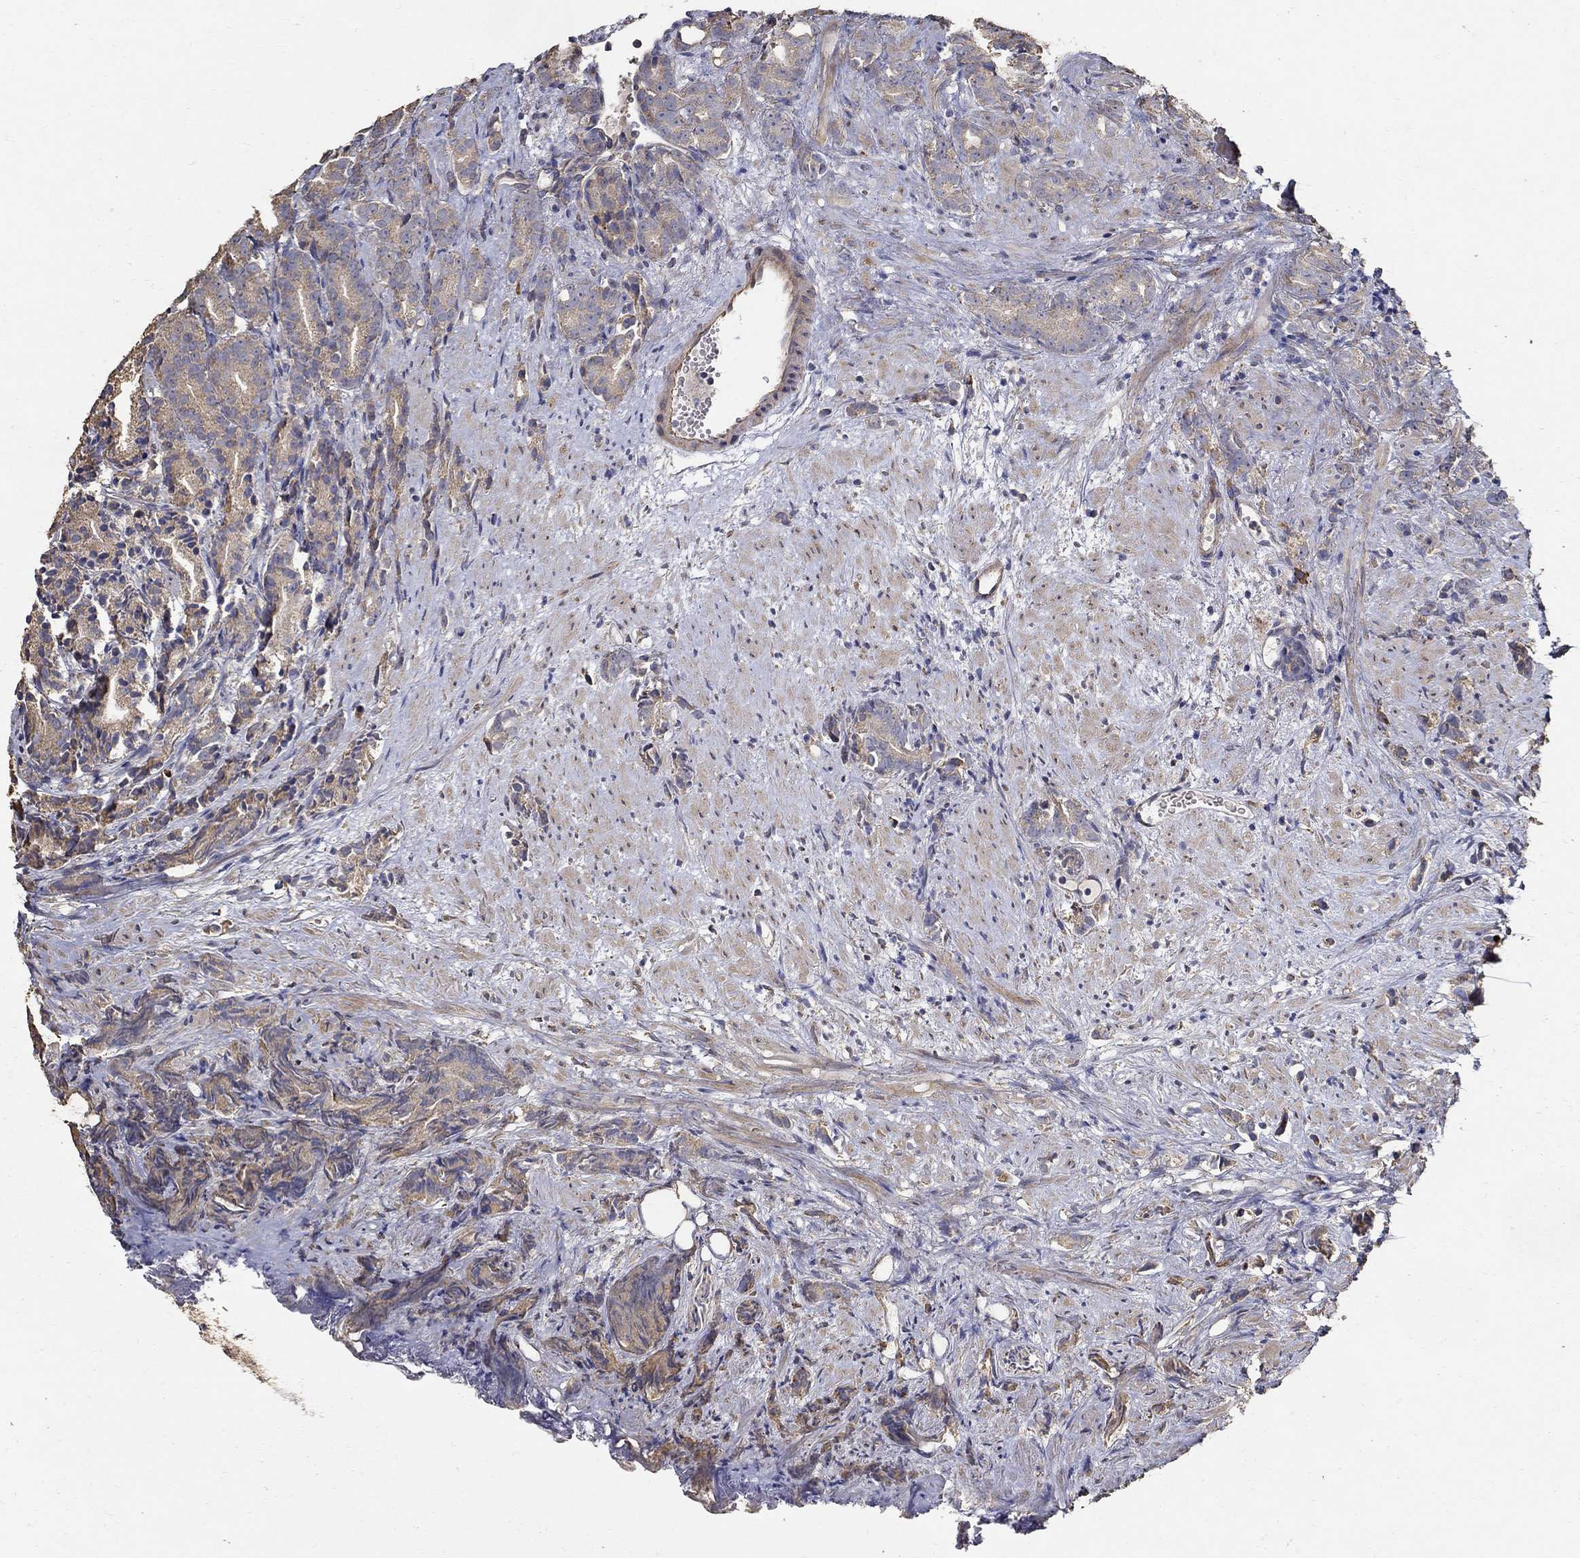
{"staining": {"intensity": "moderate", "quantity": "25%-75%", "location": "cytoplasmic/membranous"}, "tissue": "prostate cancer", "cell_type": "Tumor cells", "image_type": "cancer", "snomed": [{"axis": "morphology", "description": "Adenocarcinoma, High grade"}, {"axis": "topography", "description": "Prostate"}], "caption": "Immunohistochemistry (IHC) staining of prostate high-grade adenocarcinoma, which displays medium levels of moderate cytoplasmic/membranous positivity in about 25%-75% of tumor cells indicating moderate cytoplasmic/membranous protein expression. The staining was performed using DAB (brown) for protein detection and nuclei were counterstained in hematoxylin (blue).", "gene": "EMILIN3", "patient": {"sex": "male", "age": 90}}